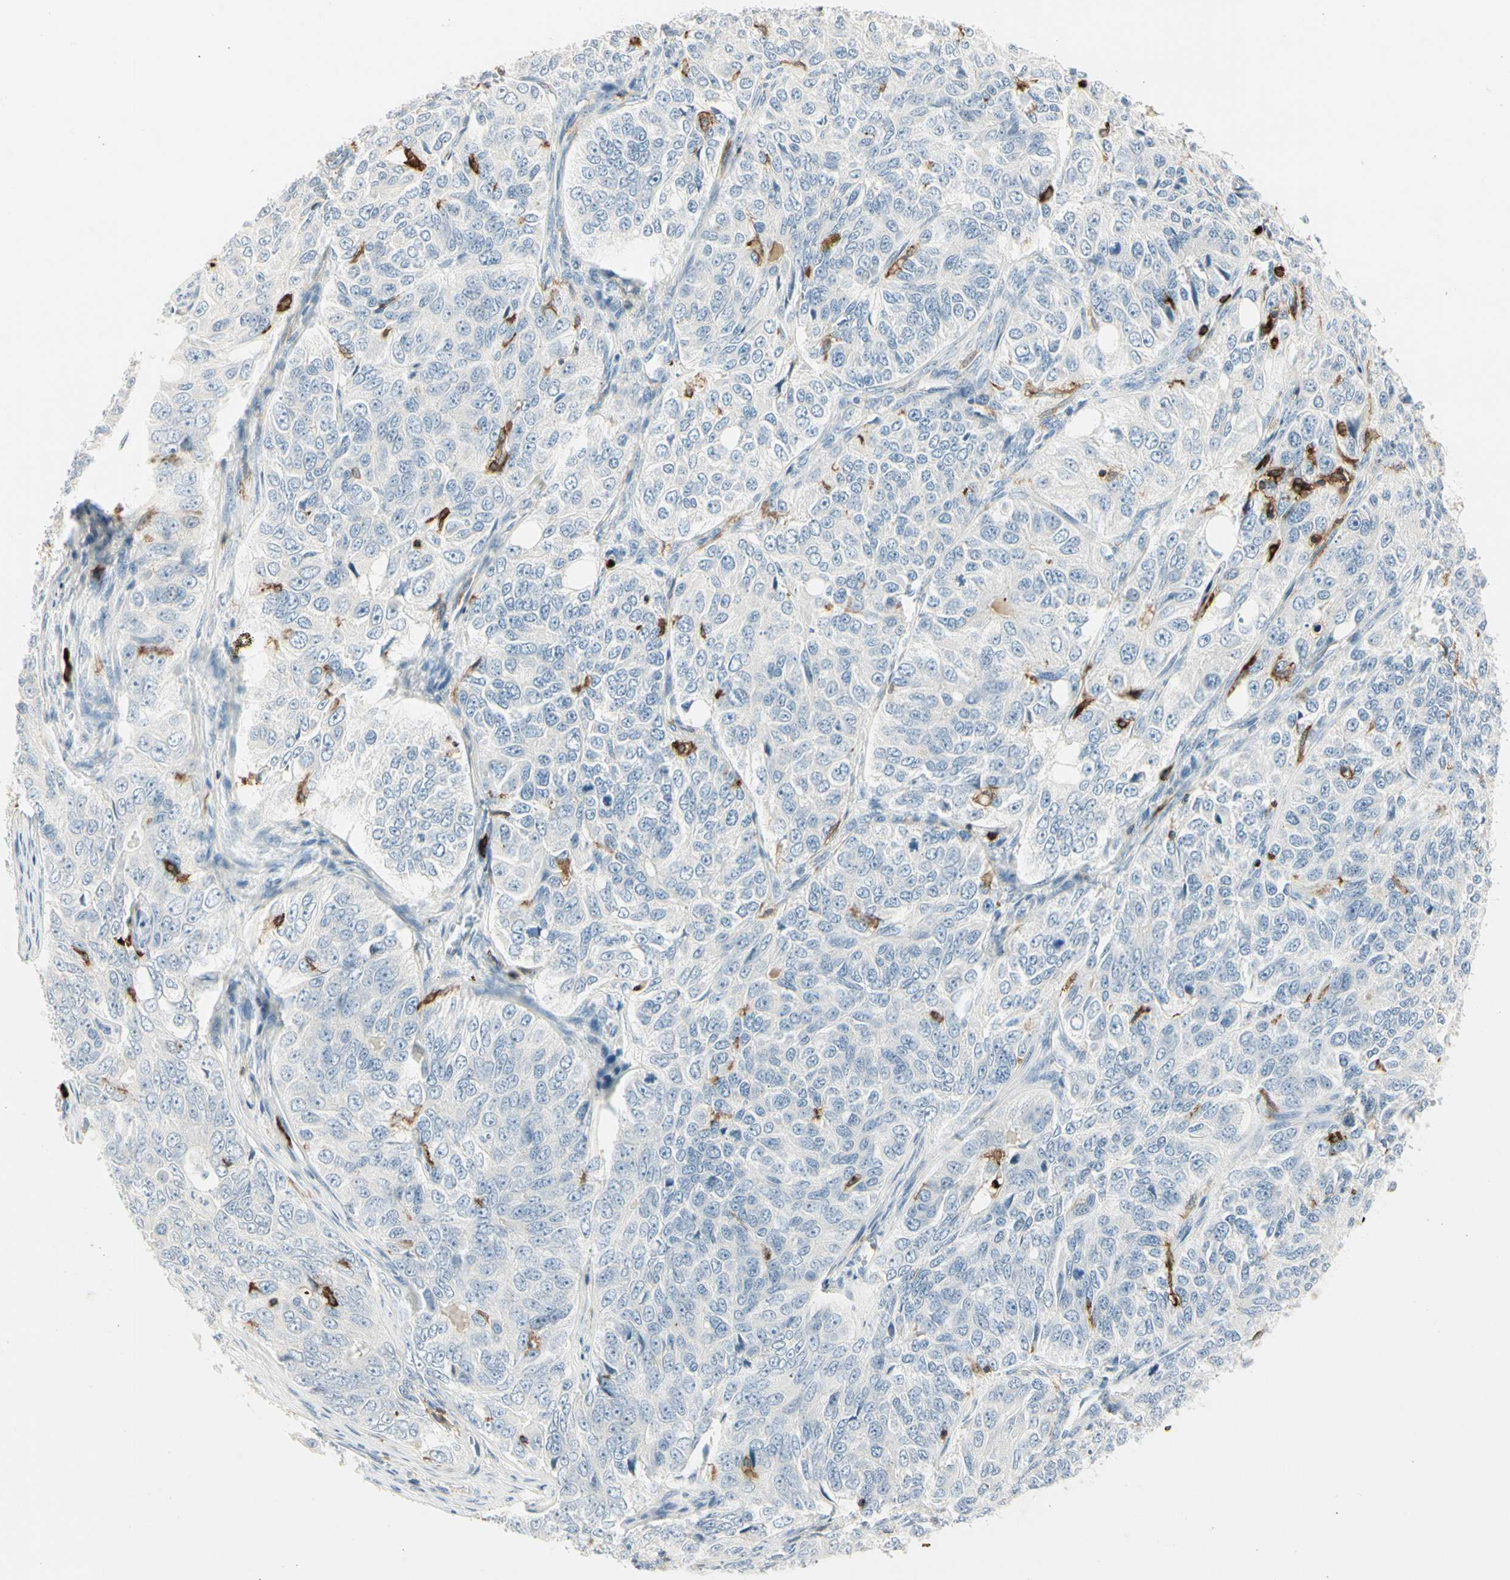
{"staining": {"intensity": "negative", "quantity": "none", "location": "none"}, "tissue": "ovarian cancer", "cell_type": "Tumor cells", "image_type": "cancer", "snomed": [{"axis": "morphology", "description": "Carcinoma, endometroid"}, {"axis": "topography", "description": "Ovary"}], "caption": "Immunohistochemical staining of ovarian endometroid carcinoma demonstrates no significant positivity in tumor cells.", "gene": "ITGB2", "patient": {"sex": "female", "age": 51}}